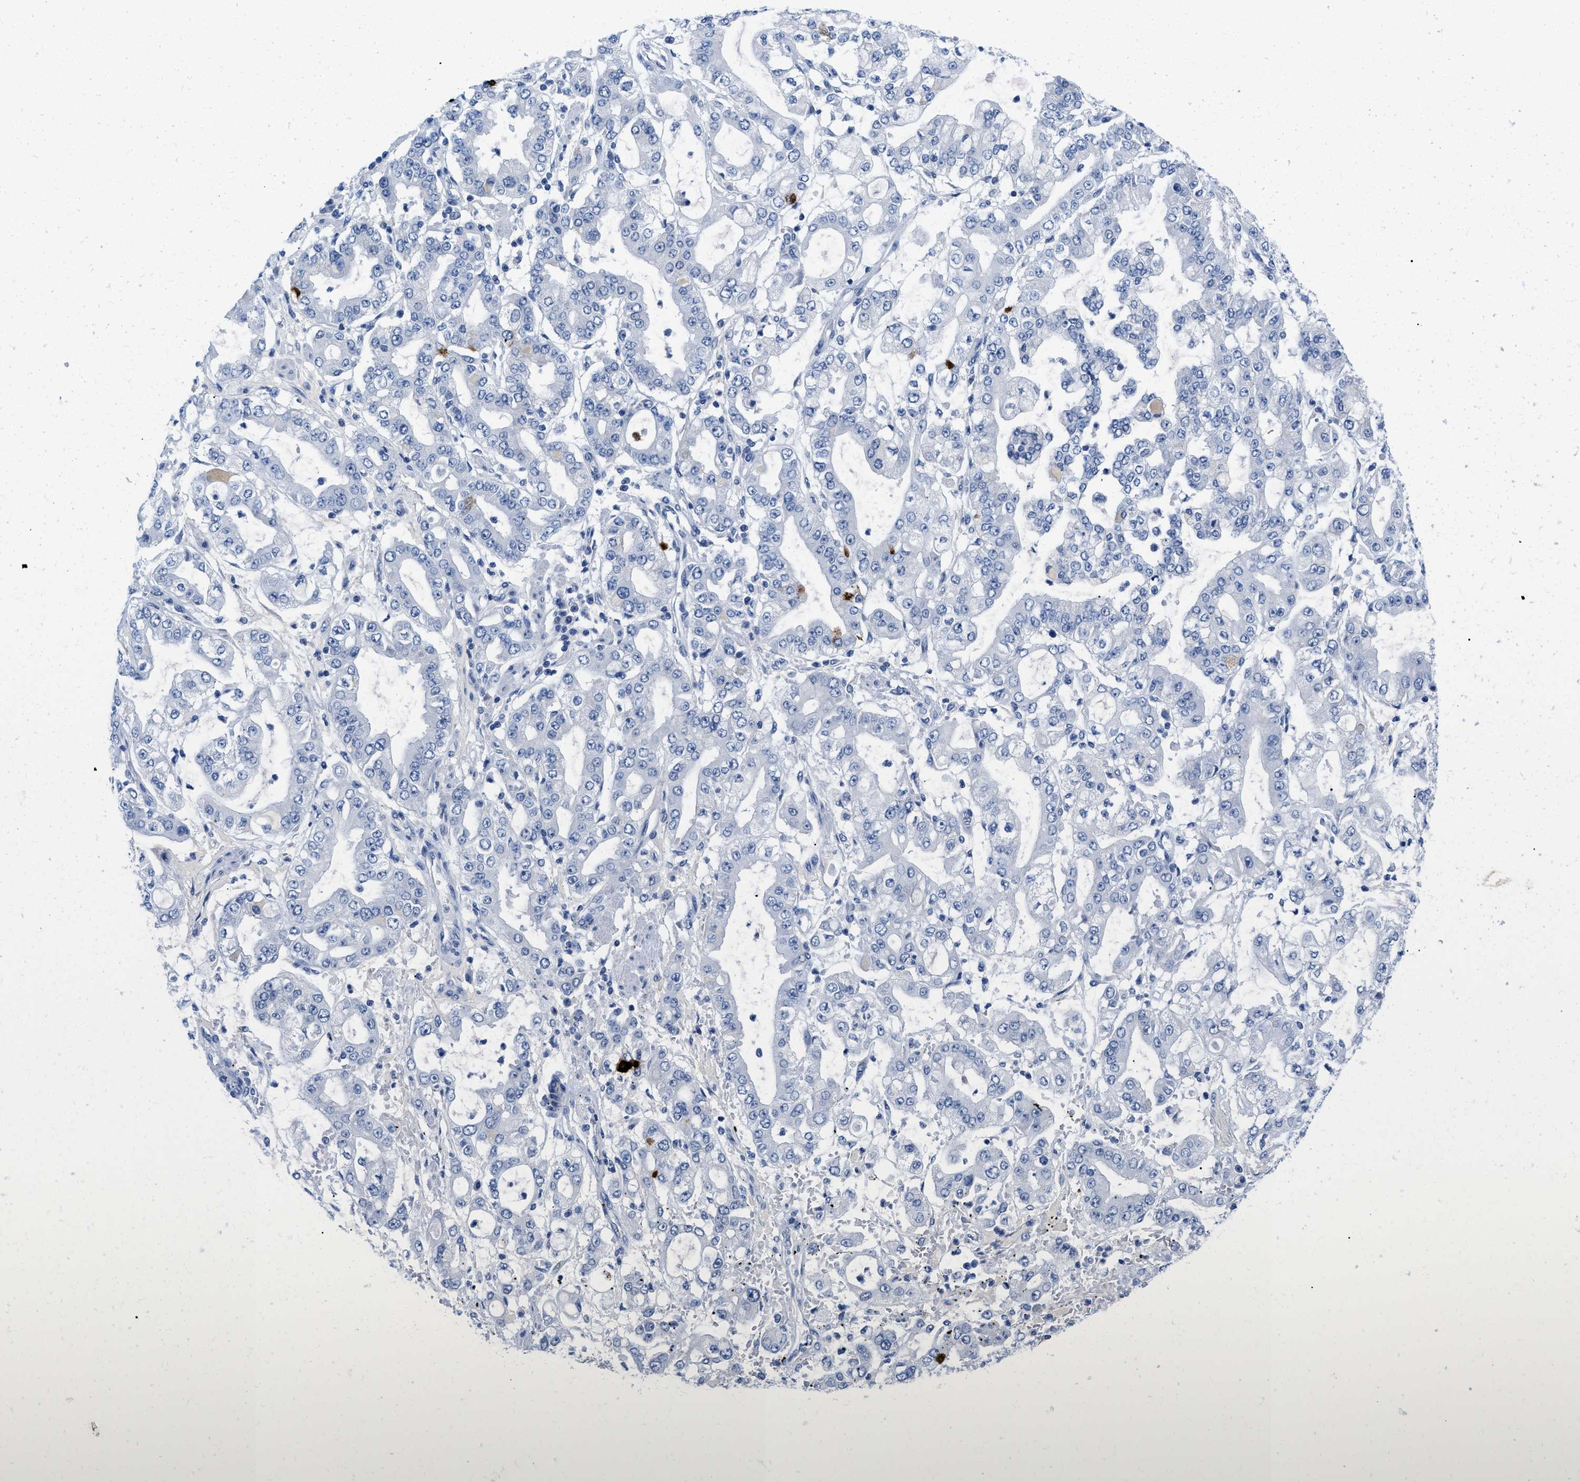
{"staining": {"intensity": "negative", "quantity": "none", "location": "none"}, "tissue": "stomach cancer", "cell_type": "Tumor cells", "image_type": "cancer", "snomed": [{"axis": "morphology", "description": "Adenocarcinoma, NOS"}, {"axis": "topography", "description": "Stomach"}], "caption": "Tumor cells are negative for brown protein staining in stomach adenocarcinoma.", "gene": "PYY", "patient": {"sex": "male", "age": 76}}